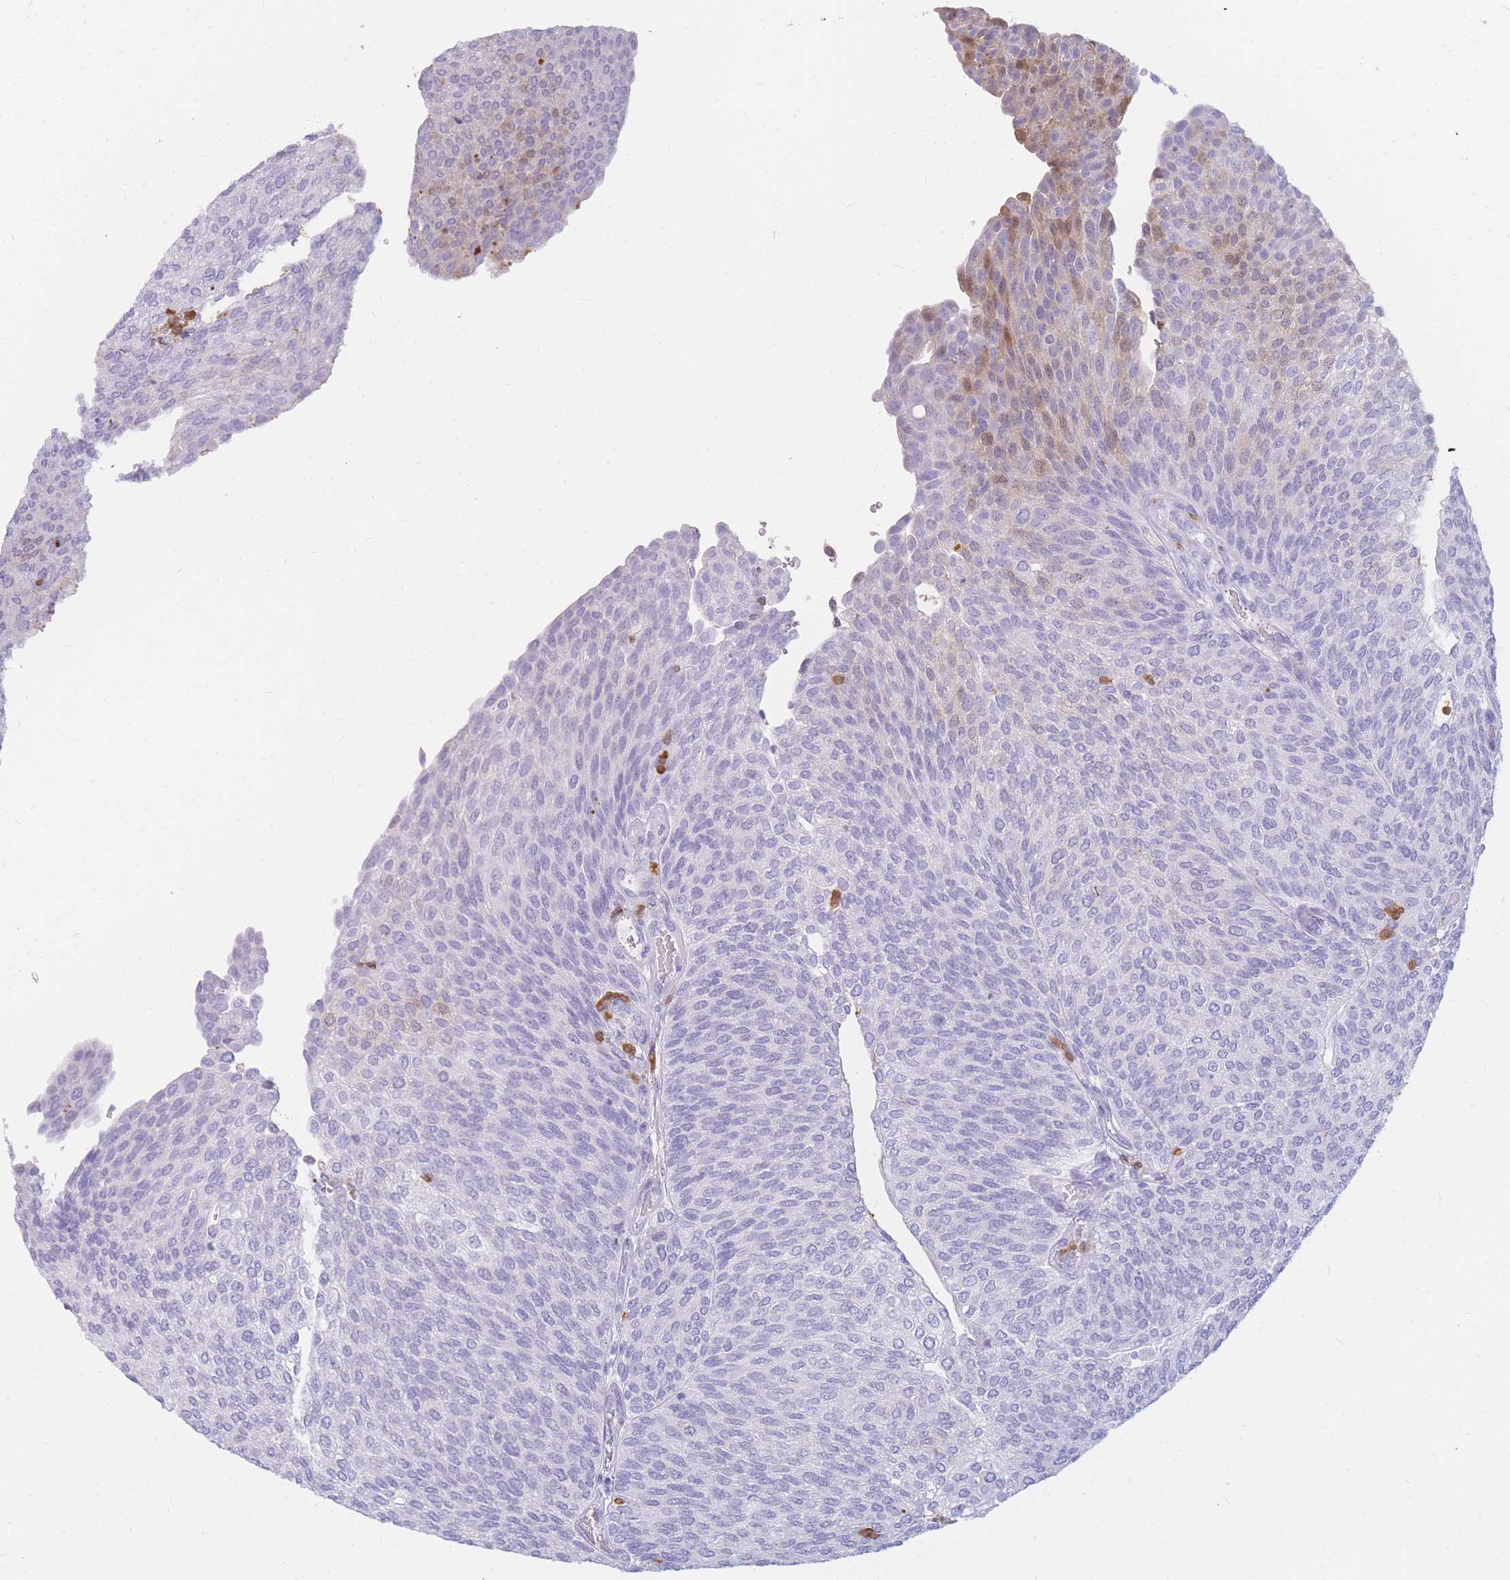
{"staining": {"intensity": "negative", "quantity": "none", "location": "none"}, "tissue": "urothelial cancer", "cell_type": "Tumor cells", "image_type": "cancer", "snomed": [{"axis": "morphology", "description": "Urothelial carcinoma, Low grade"}, {"axis": "topography", "description": "Urinary bladder"}], "caption": "Immunohistochemistry histopathology image of human low-grade urothelial carcinoma stained for a protein (brown), which reveals no expression in tumor cells.", "gene": "TPSAB1", "patient": {"sex": "female", "age": 79}}